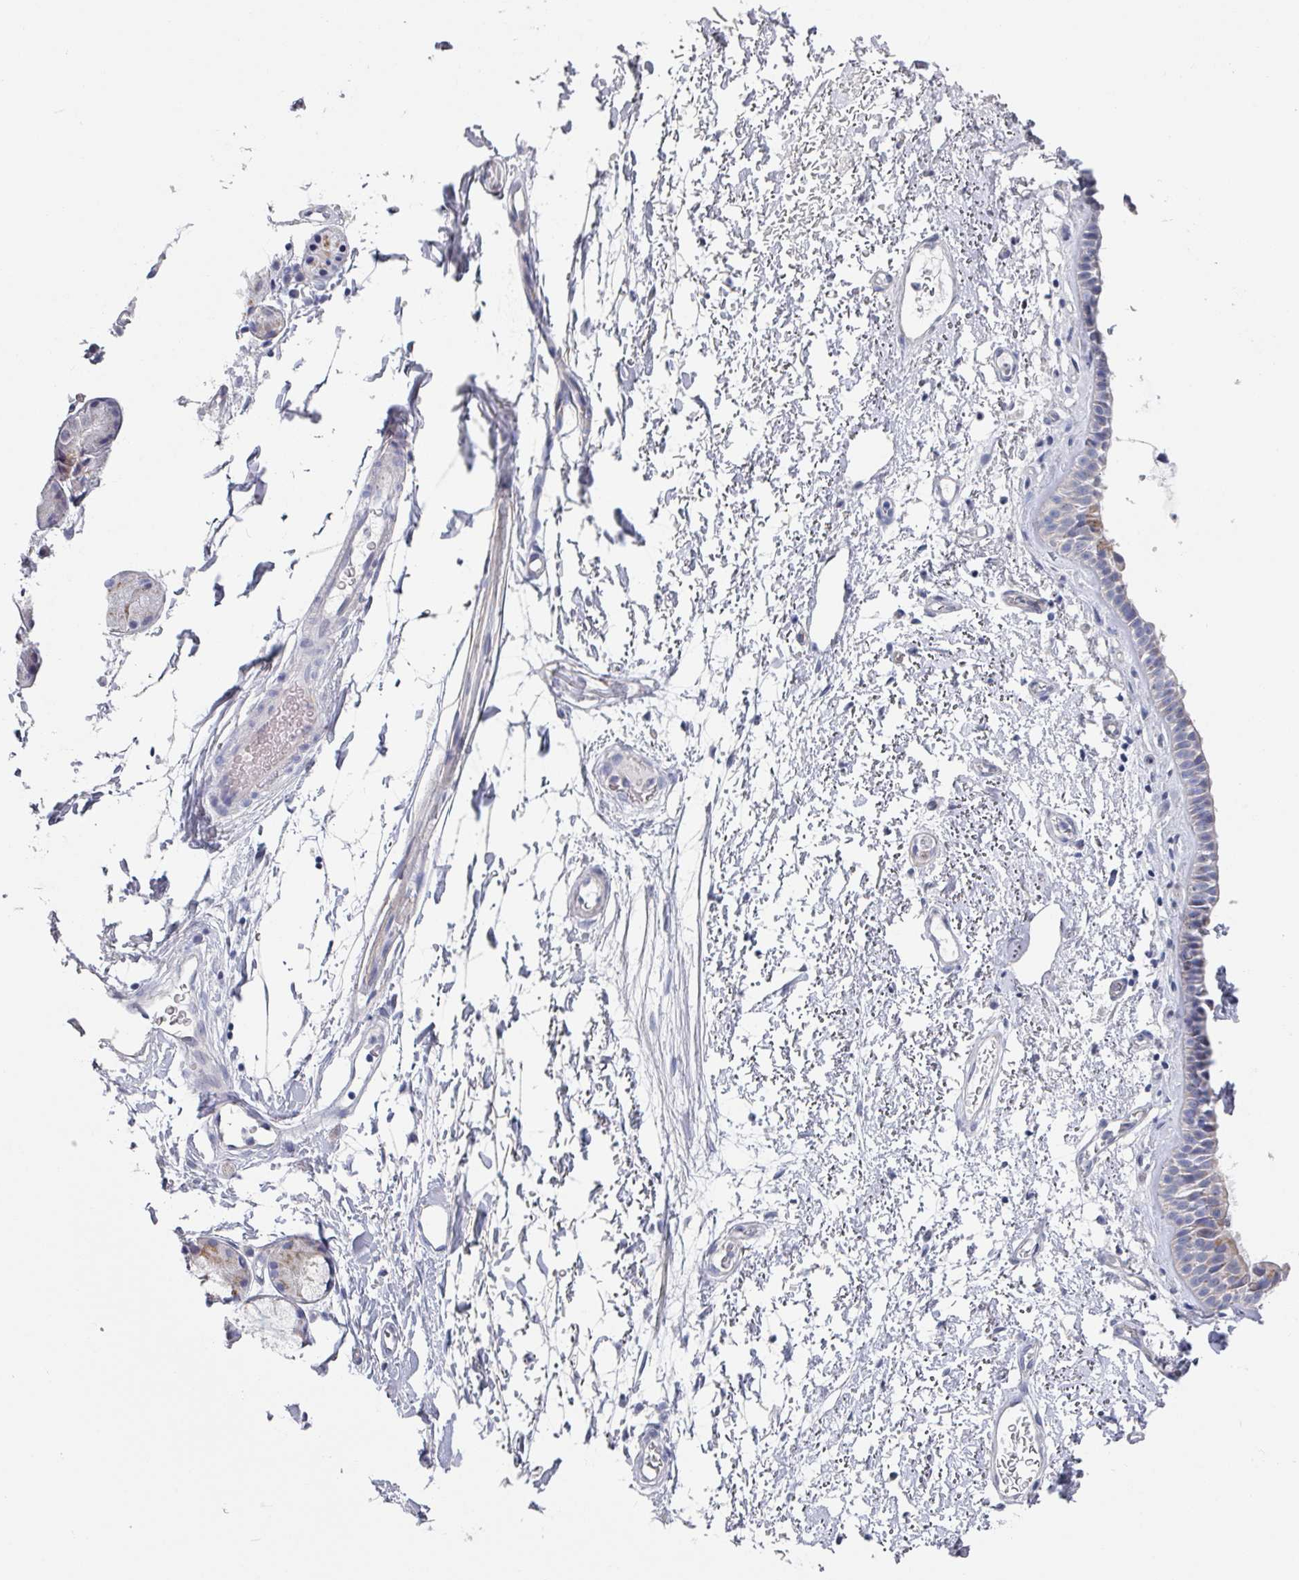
{"staining": {"intensity": "negative", "quantity": "none", "location": "none"}, "tissue": "nasopharynx", "cell_type": "Respiratory epithelial cells", "image_type": "normal", "snomed": [{"axis": "morphology", "description": "Normal tissue, NOS"}, {"axis": "topography", "description": "Cartilage tissue"}, {"axis": "topography", "description": "Nasopharynx"}], "caption": "Immunohistochemistry of unremarkable human nasopharynx displays no staining in respiratory epithelial cells. (DAB immunohistochemistry (IHC), high magnification).", "gene": "EFL1", "patient": {"sex": "male", "age": 56}}